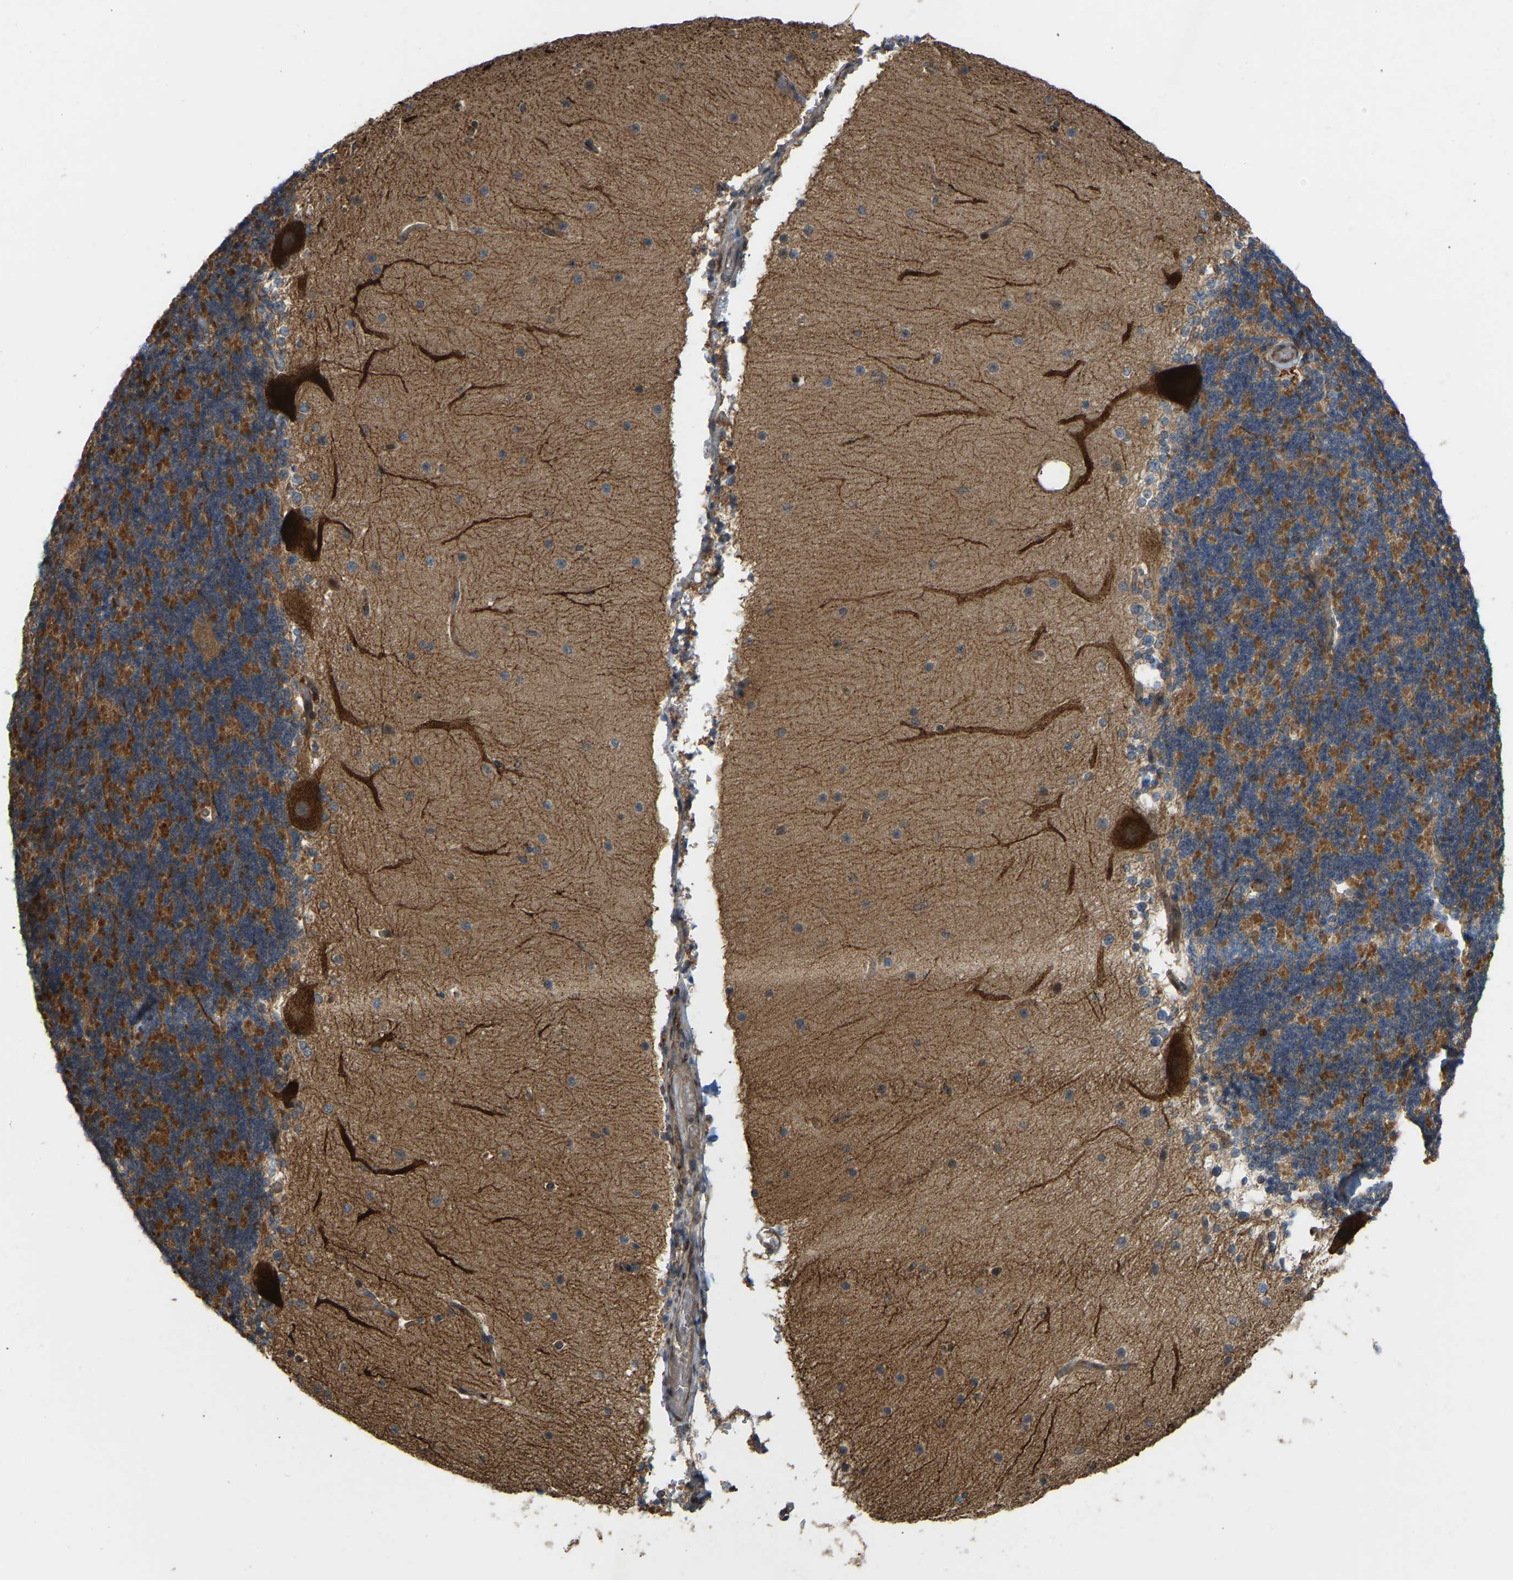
{"staining": {"intensity": "strong", "quantity": "25%-75%", "location": "cytoplasmic/membranous"}, "tissue": "cerebellum", "cell_type": "Cells in granular layer", "image_type": "normal", "snomed": [{"axis": "morphology", "description": "Normal tissue, NOS"}, {"axis": "topography", "description": "Cerebellum"}], "caption": "Human cerebellum stained with a brown dye demonstrates strong cytoplasmic/membranous positive expression in about 25%-75% of cells in granular layer.", "gene": "C21orf91", "patient": {"sex": "female", "age": 19}}